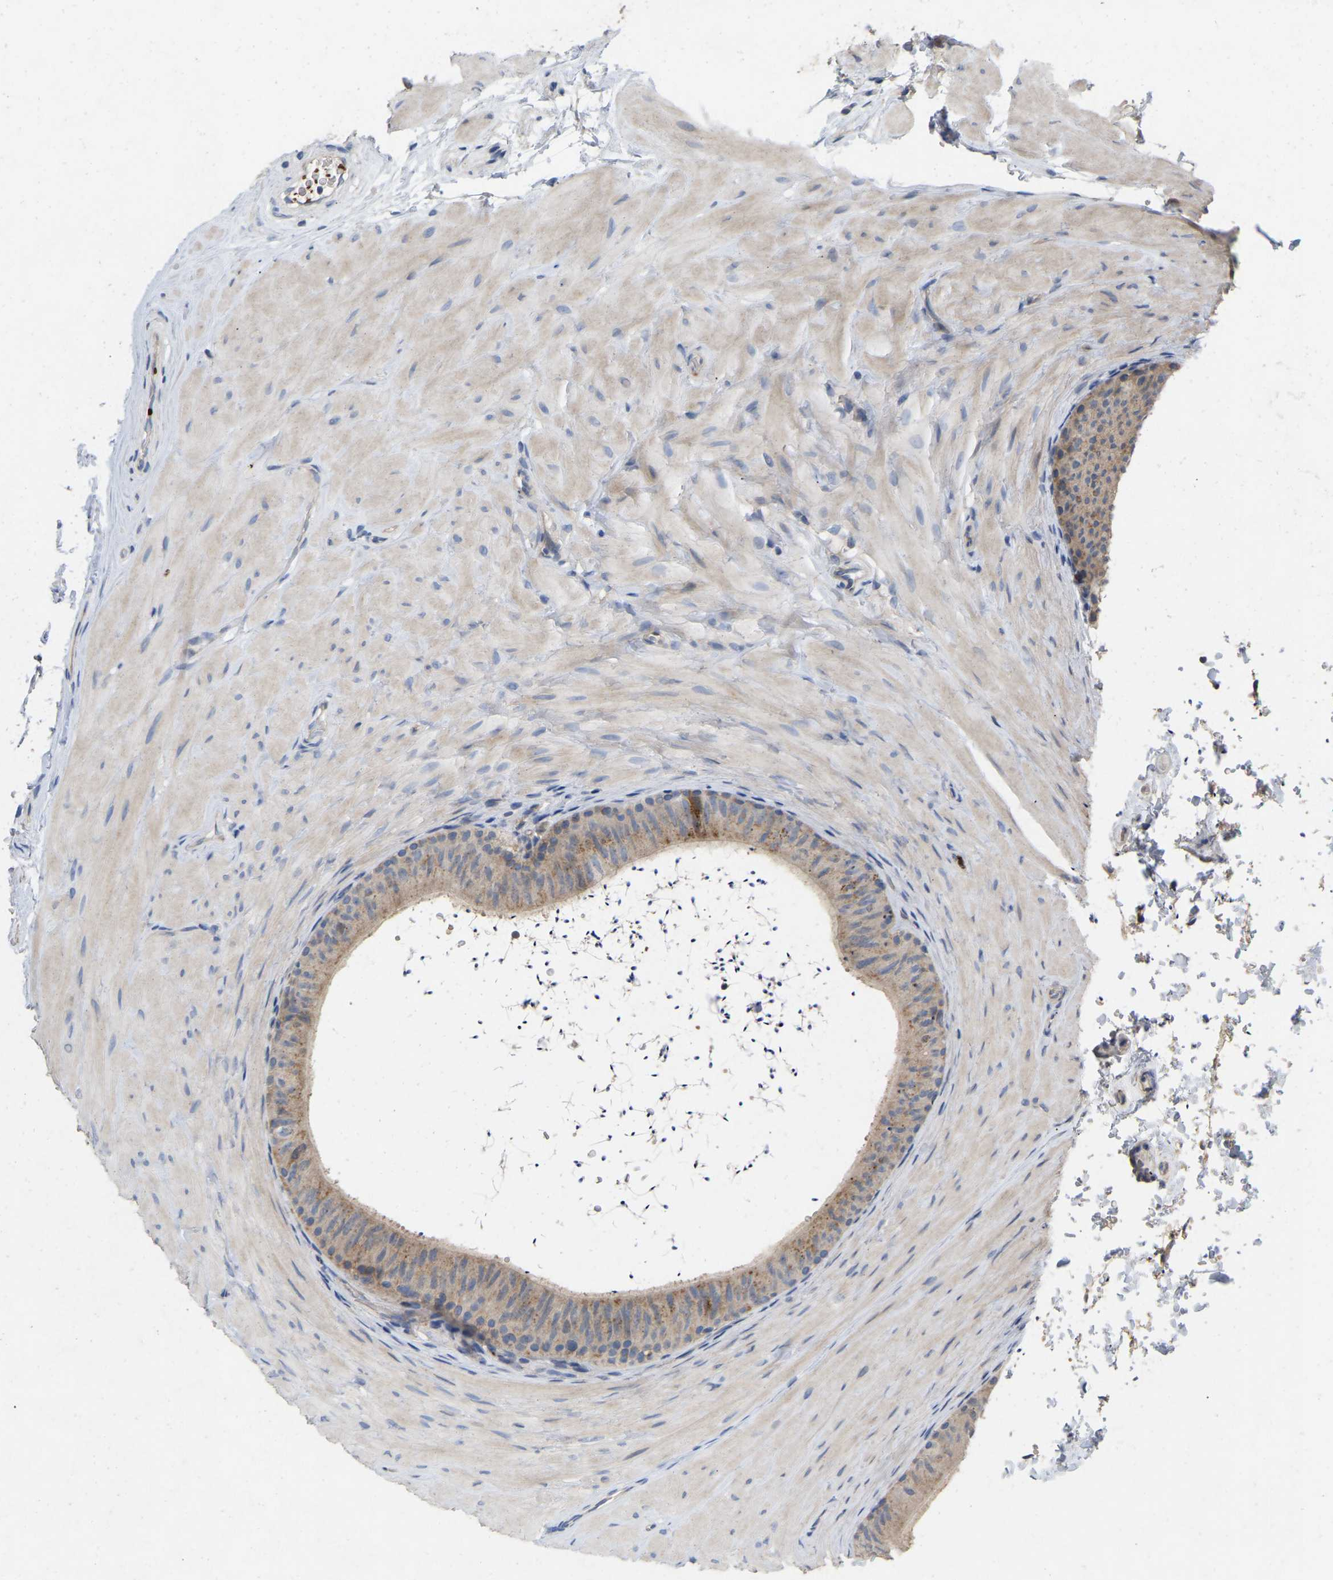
{"staining": {"intensity": "moderate", "quantity": ">75%", "location": "cytoplasmic/membranous"}, "tissue": "epididymis", "cell_type": "Glandular cells", "image_type": "normal", "snomed": [{"axis": "morphology", "description": "Normal tissue, NOS"}, {"axis": "topography", "description": "Epididymis"}], "caption": "Protein staining by immunohistochemistry shows moderate cytoplasmic/membranous positivity in approximately >75% of glandular cells in normal epididymis.", "gene": "RHEB", "patient": {"sex": "male", "age": 34}}